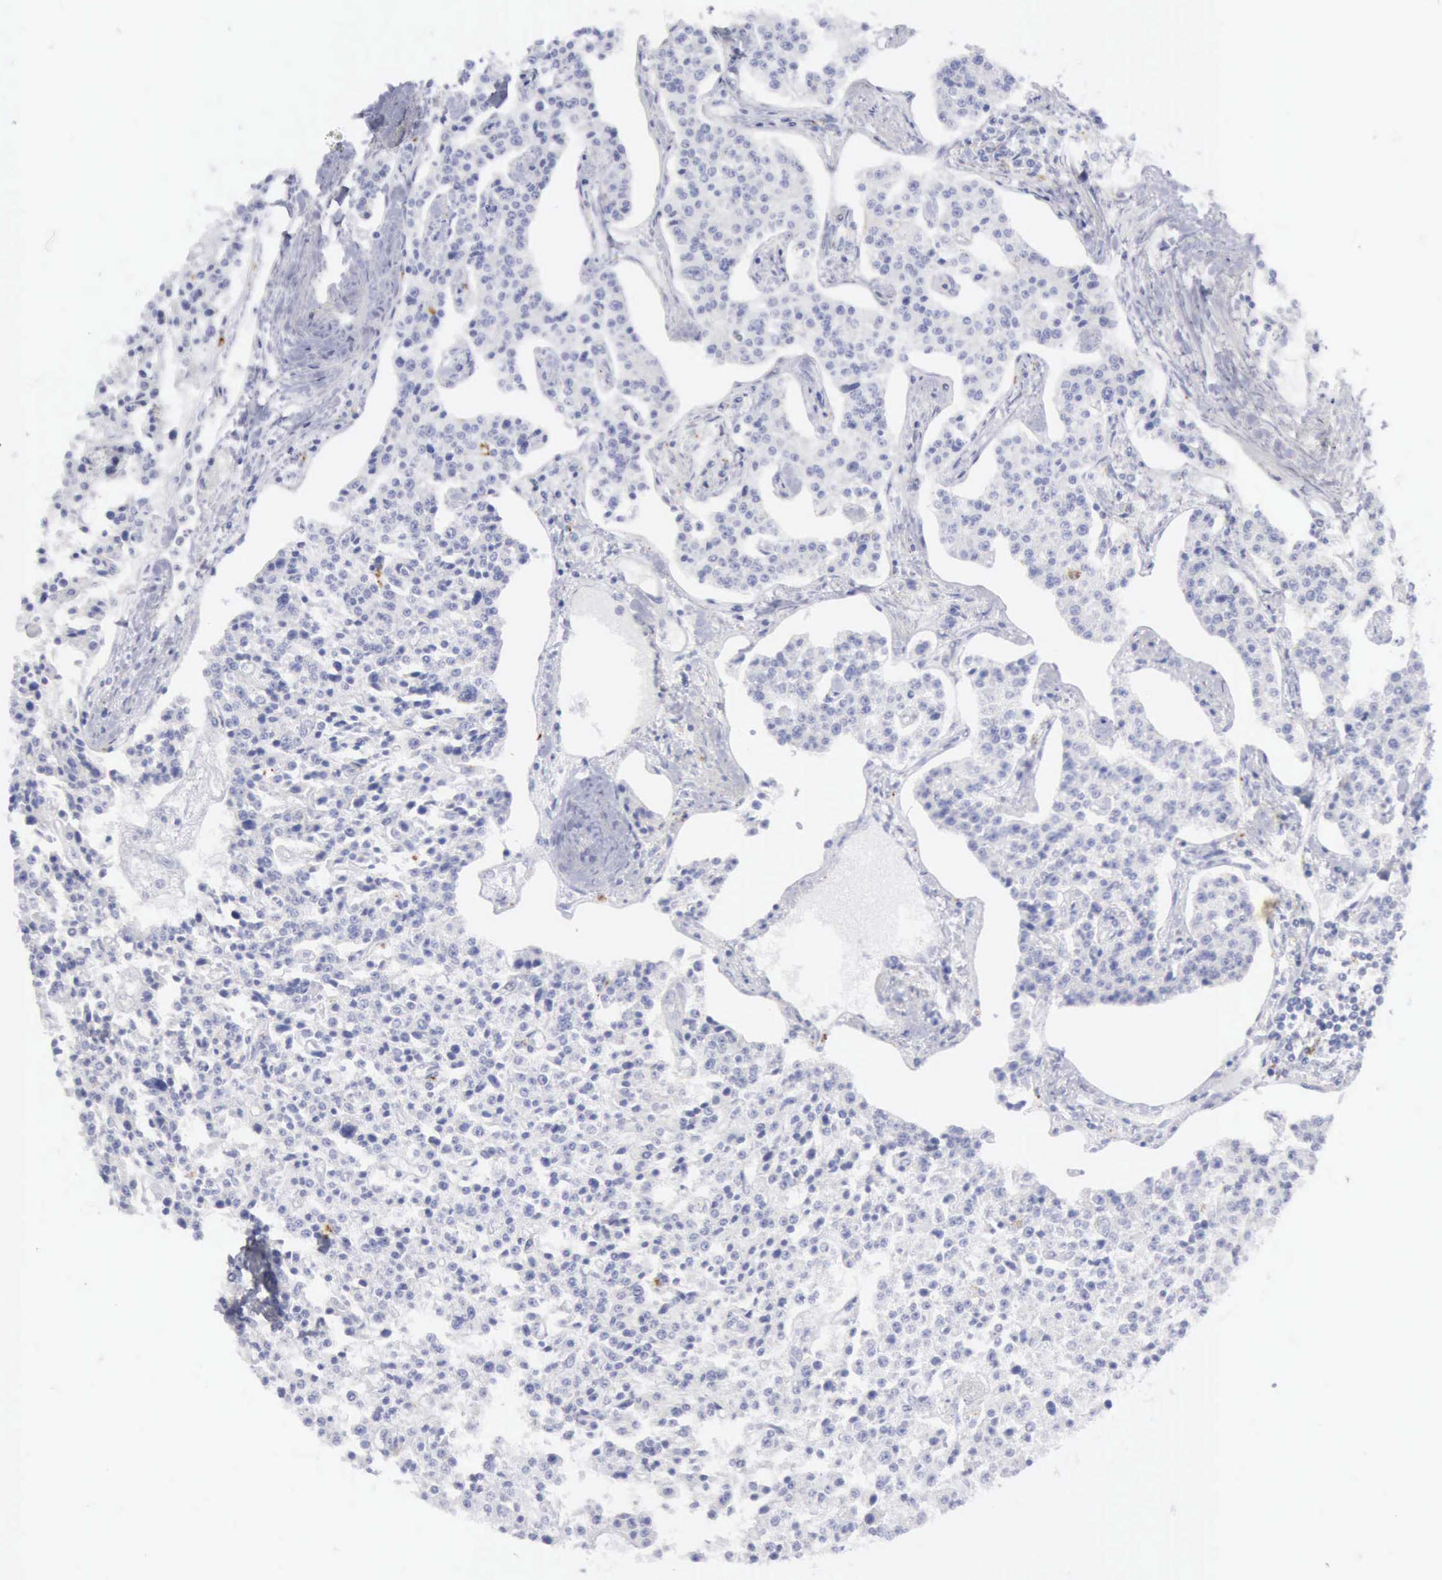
{"staining": {"intensity": "negative", "quantity": "none", "location": "none"}, "tissue": "carcinoid", "cell_type": "Tumor cells", "image_type": "cancer", "snomed": [{"axis": "morphology", "description": "Carcinoid, malignant, NOS"}, {"axis": "topography", "description": "Stomach"}], "caption": "An immunohistochemistry image of carcinoid (malignant) is shown. There is no staining in tumor cells of carcinoid (malignant). (DAB IHC visualized using brightfield microscopy, high magnification).", "gene": "CTSS", "patient": {"sex": "female", "age": 76}}